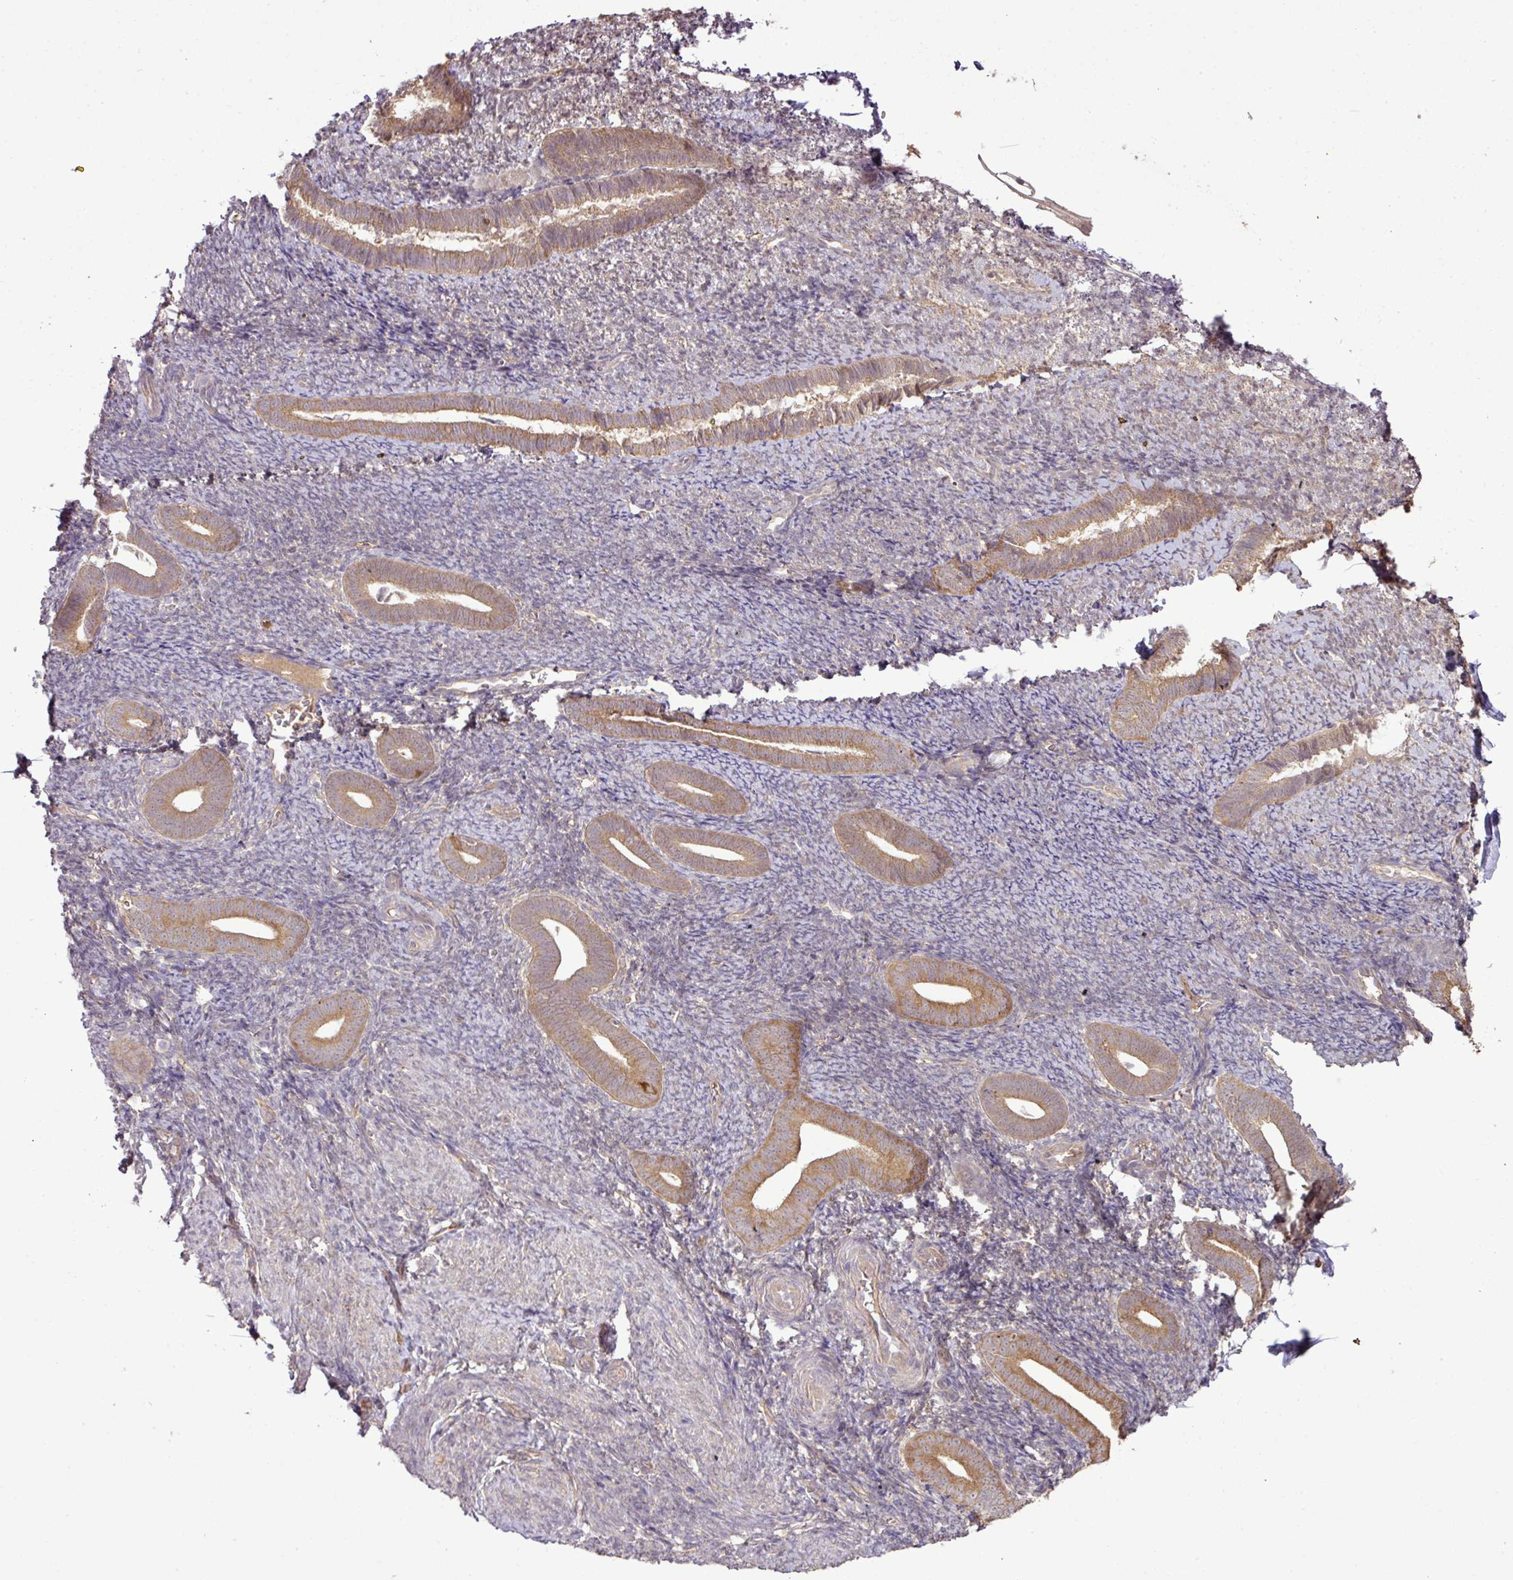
{"staining": {"intensity": "negative", "quantity": "none", "location": "none"}, "tissue": "endometrium", "cell_type": "Cells in endometrial stroma", "image_type": "normal", "snomed": [{"axis": "morphology", "description": "Normal tissue, NOS"}, {"axis": "topography", "description": "Endometrium"}], "caption": "This is an IHC micrograph of benign endometrium. There is no staining in cells in endometrial stroma.", "gene": "DNAAF4", "patient": {"sex": "female", "age": 39}}